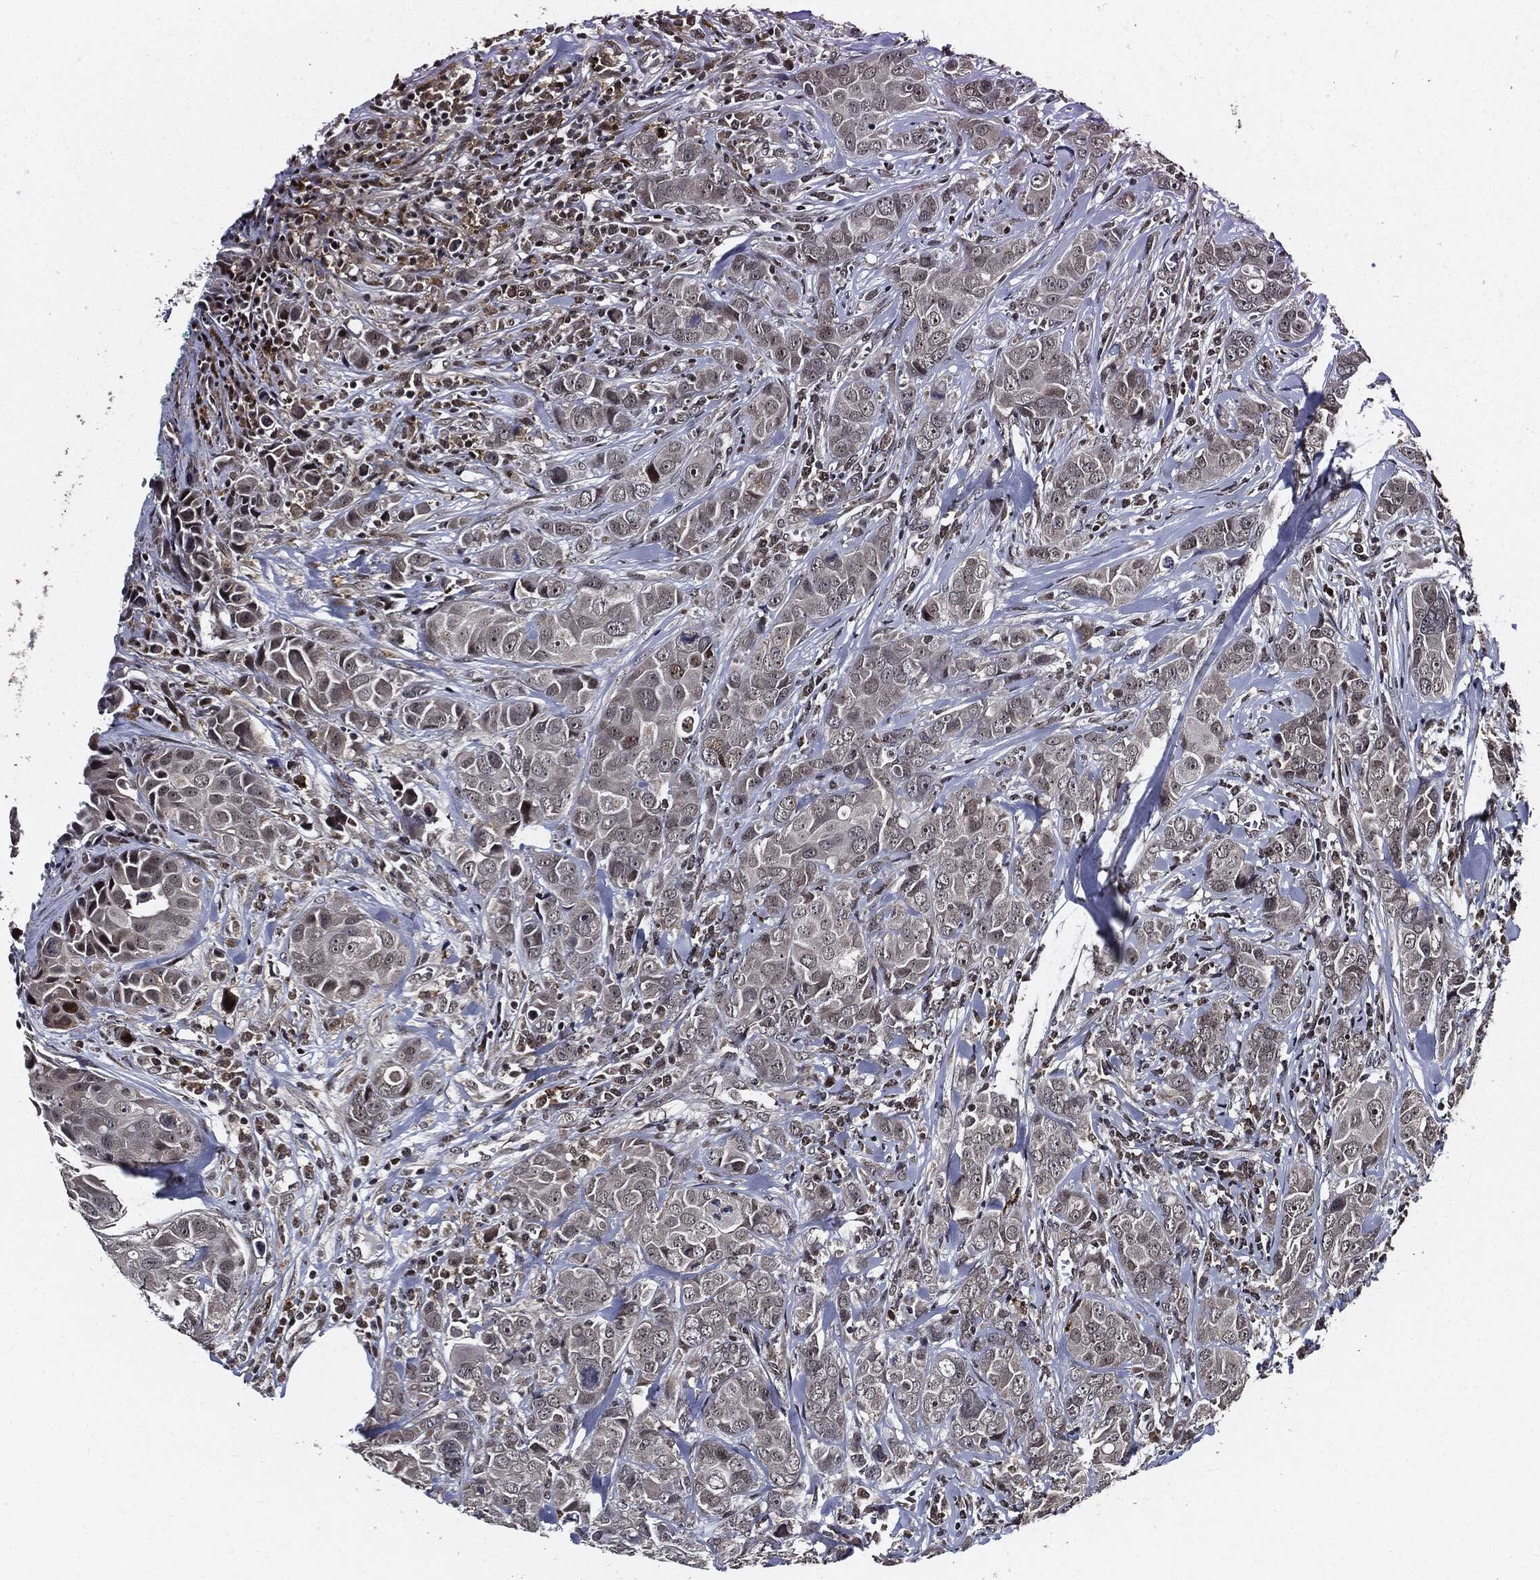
{"staining": {"intensity": "negative", "quantity": "none", "location": "none"}, "tissue": "breast cancer", "cell_type": "Tumor cells", "image_type": "cancer", "snomed": [{"axis": "morphology", "description": "Duct carcinoma"}, {"axis": "topography", "description": "Breast"}], "caption": "IHC histopathology image of human breast cancer stained for a protein (brown), which shows no expression in tumor cells.", "gene": "SUGT1", "patient": {"sex": "female", "age": 43}}